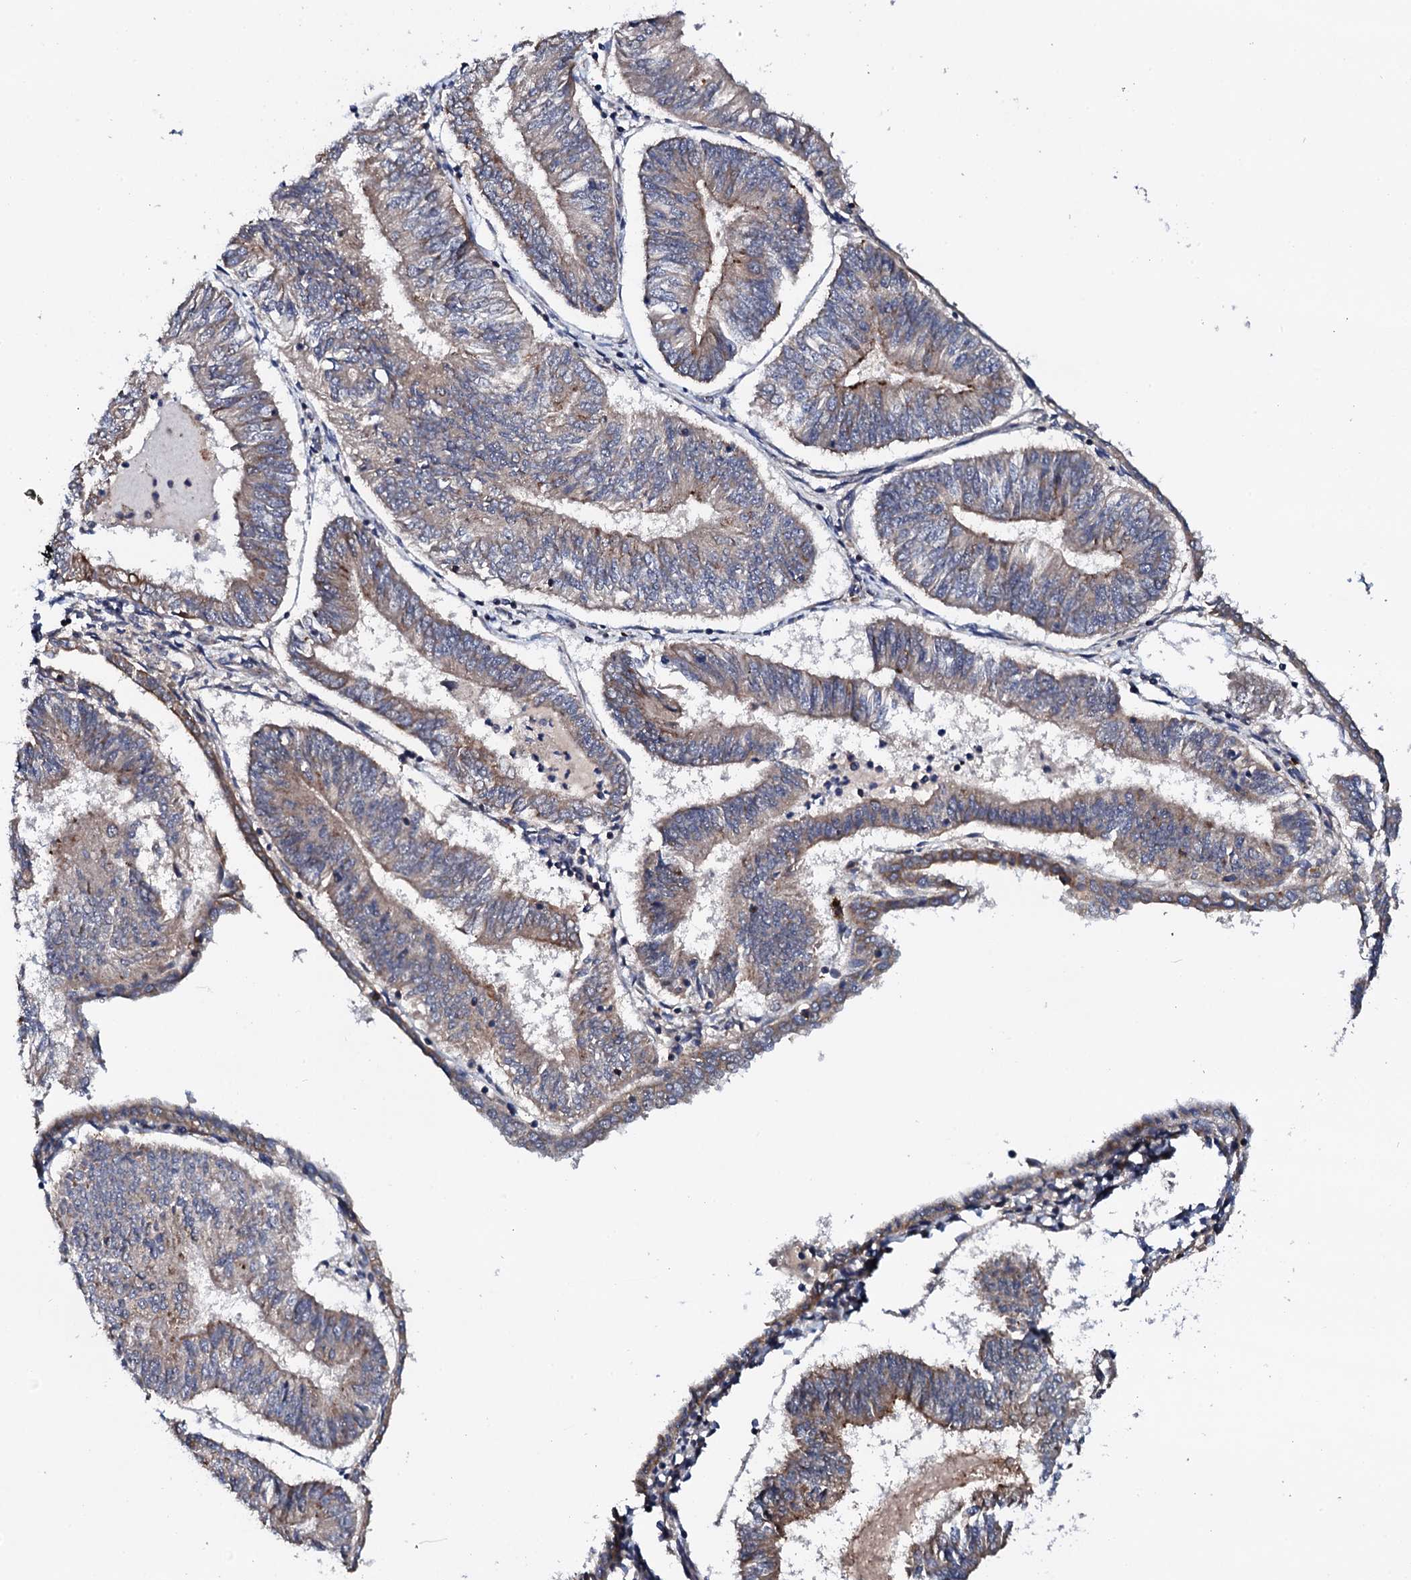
{"staining": {"intensity": "weak", "quantity": "<25%", "location": "cytoplasmic/membranous"}, "tissue": "endometrial cancer", "cell_type": "Tumor cells", "image_type": "cancer", "snomed": [{"axis": "morphology", "description": "Adenocarcinoma, NOS"}, {"axis": "topography", "description": "Endometrium"}], "caption": "Tumor cells show no significant expression in endometrial cancer. (Brightfield microscopy of DAB (3,3'-diaminobenzidine) IHC at high magnification).", "gene": "COG4", "patient": {"sex": "female", "age": 58}}